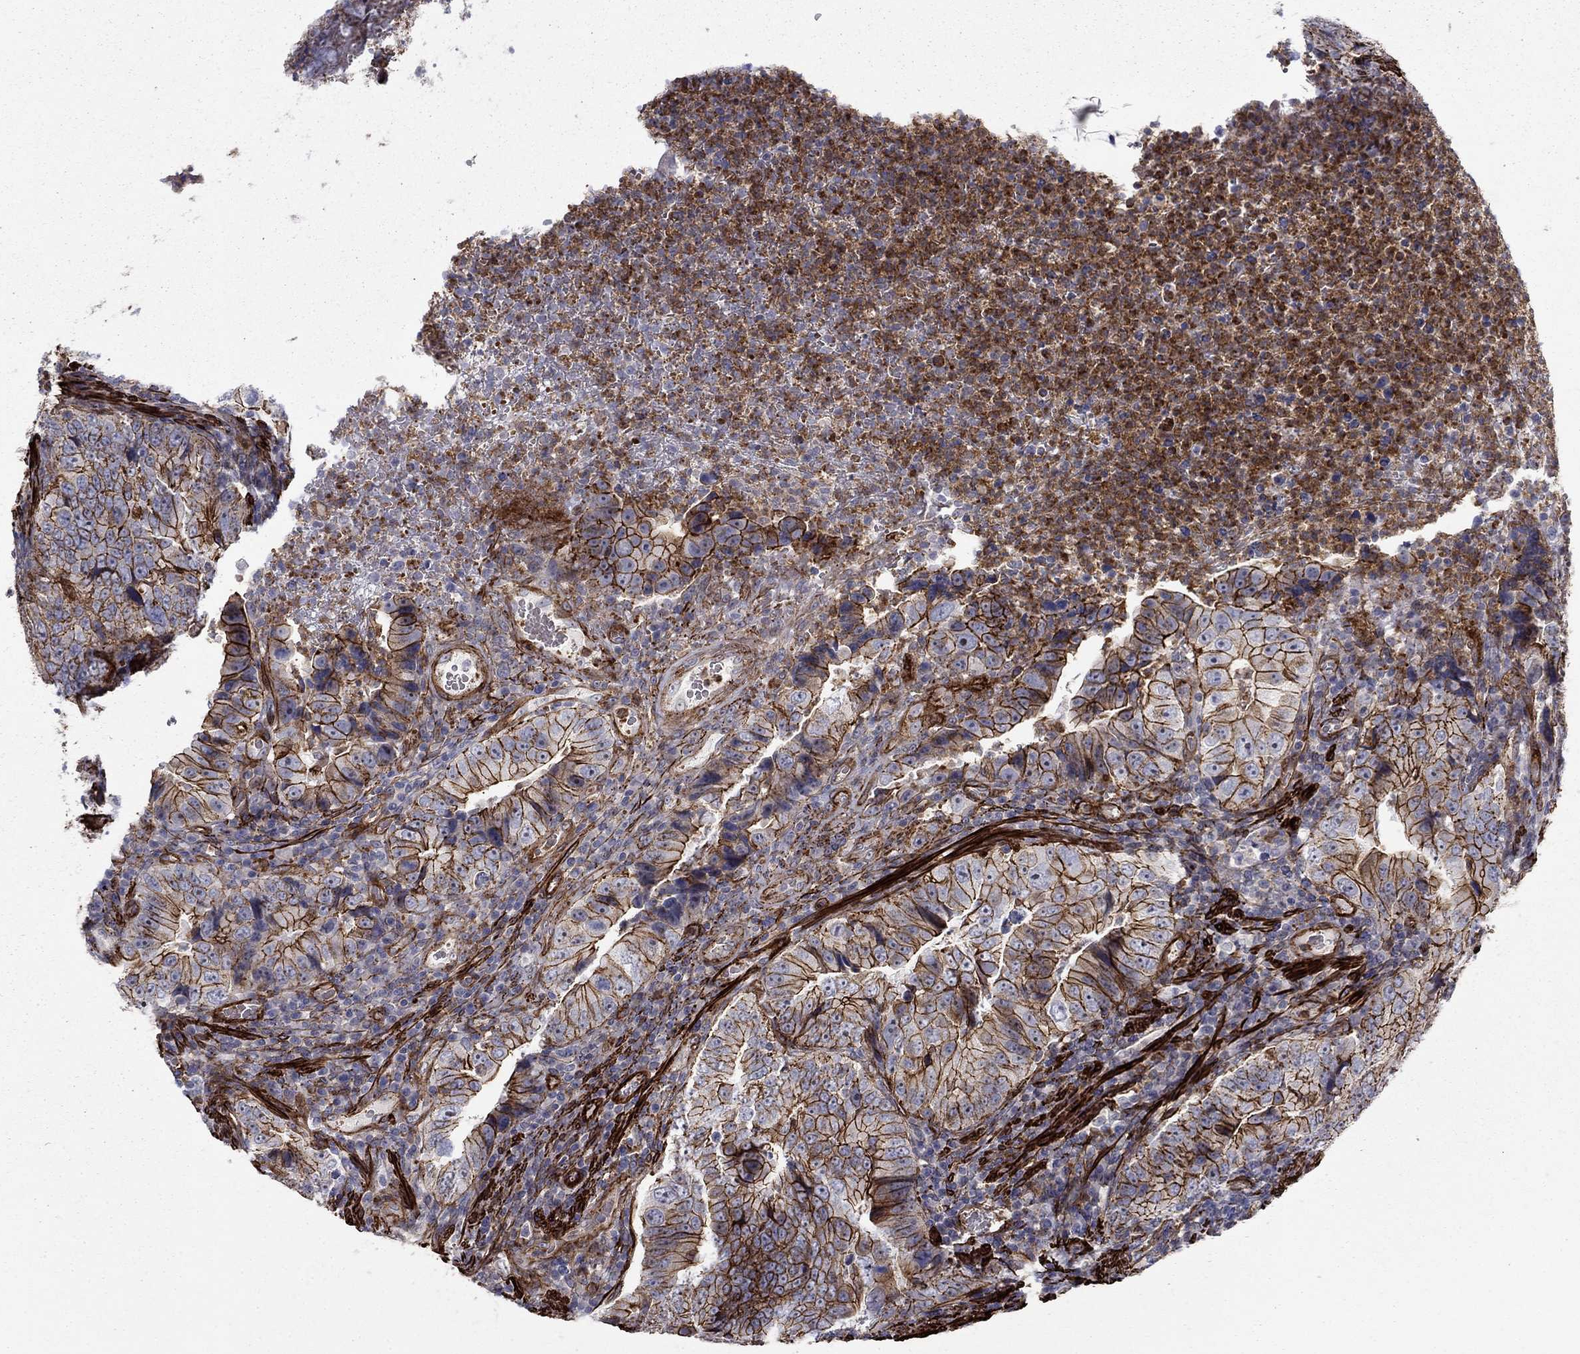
{"staining": {"intensity": "strong", "quantity": ">75%", "location": "cytoplasmic/membranous"}, "tissue": "colorectal cancer", "cell_type": "Tumor cells", "image_type": "cancer", "snomed": [{"axis": "morphology", "description": "Adenocarcinoma, NOS"}, {"axis": "topography", "description": "Colon"}], "caption": "Protein expression analysis of human colorectal adenocarcinoma reveals strong cytoplasmic/membranous positivity in approximately >75% of tumor cells.", "gene": "KRBA1", "patient": {"sex": "female", "age": 72}}